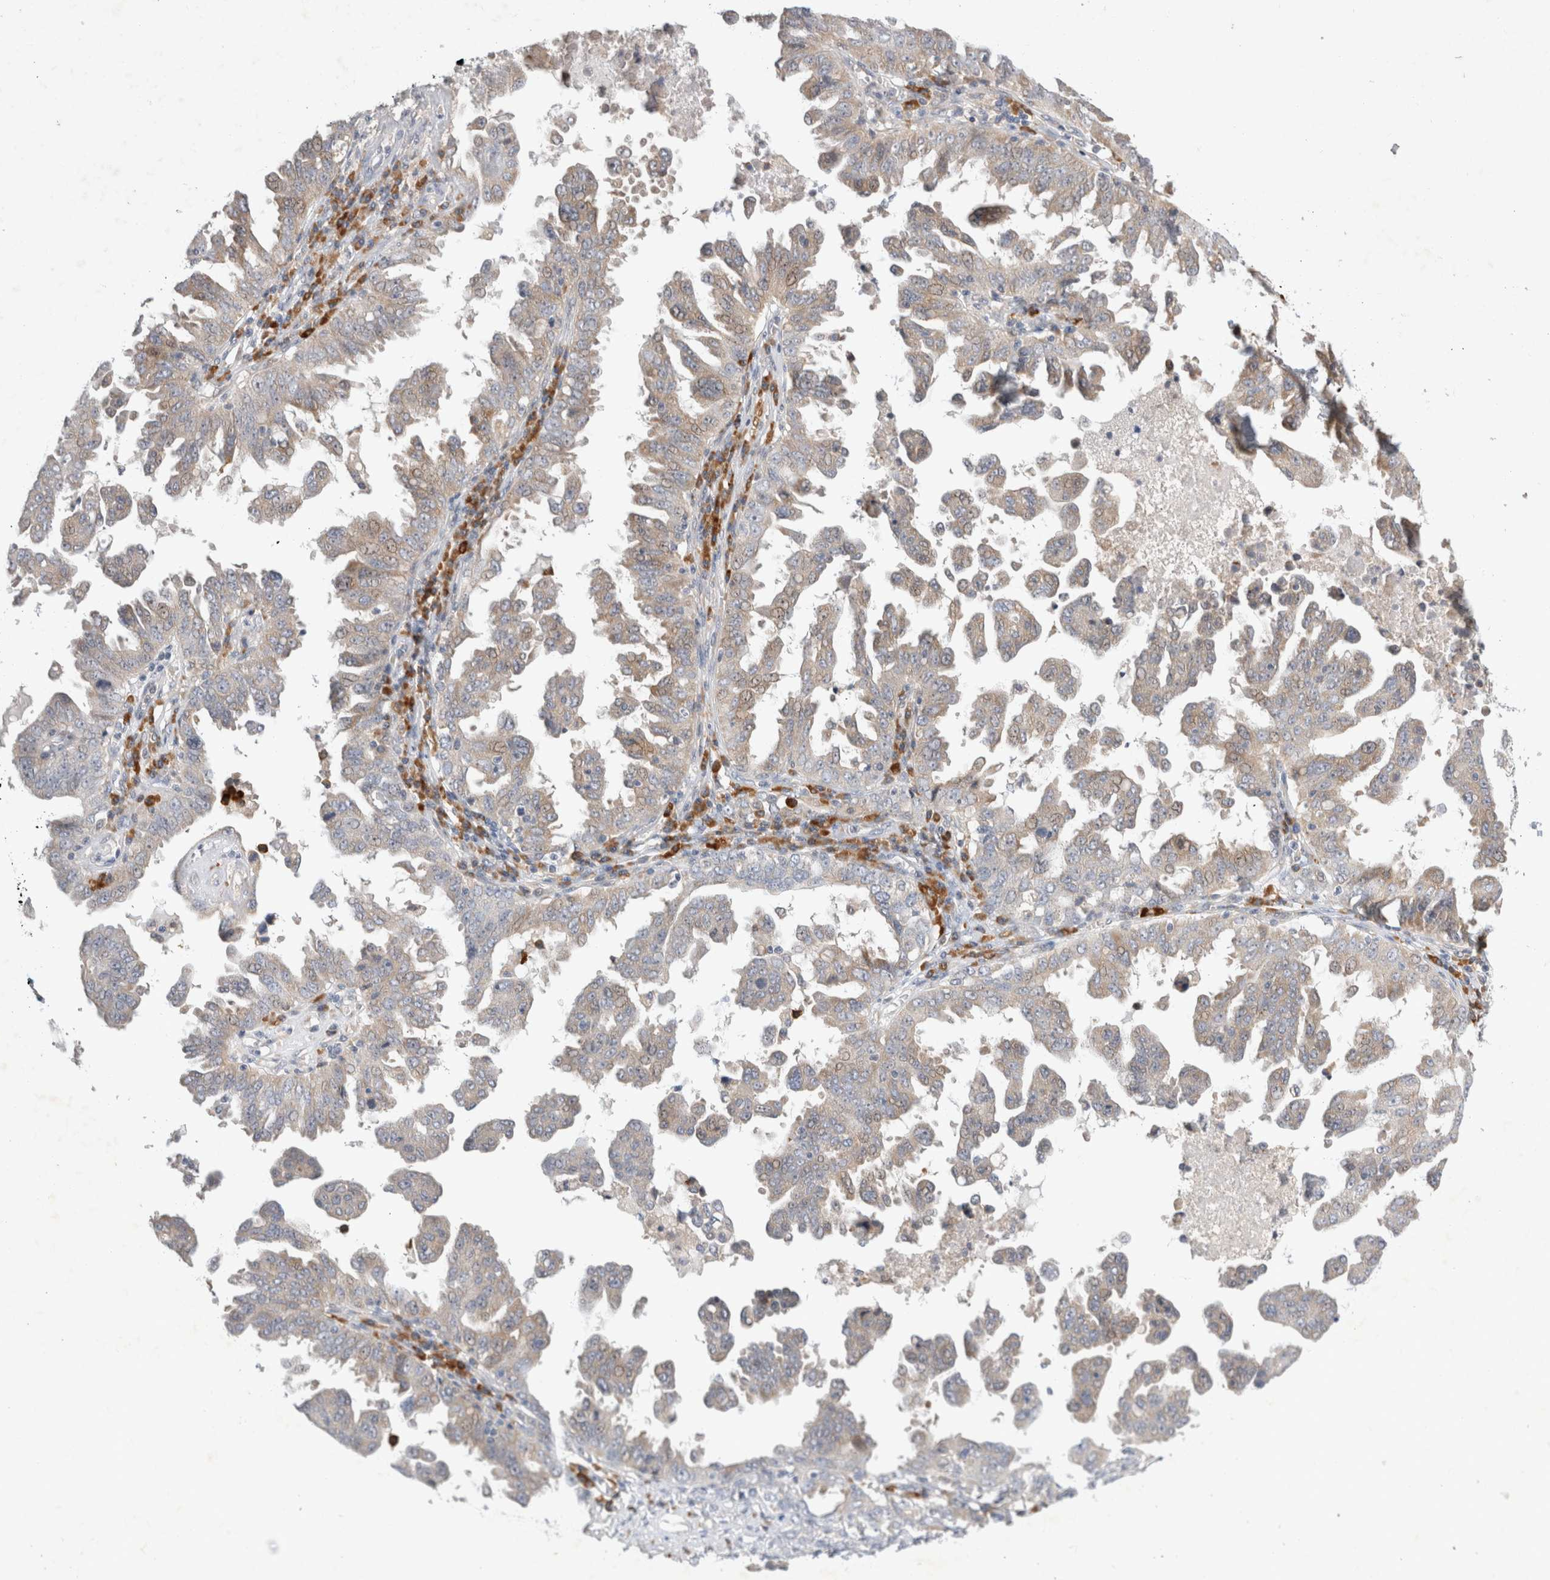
{"staining": {"intensity": "weak", "quantity": "<25%", "location": "cytoplasmic/membranous"}, "tissue": "ovarian cancer", "cell_type": "Tumor cells", "image_type": "cancer", "snomed": [{"axis": "morphology", "description": "Carcinoma, endometroid"}, {"axis": "topography", "description": "Ovary"}], "caption": "Human ovarian cancer (endometroid carcinoma) stained for a protein using immunohistochemistry (IHC) displays no expression in tumor cells.", "gene": "NEDD4L", "patient": {"sex": "female", "age": 62}}